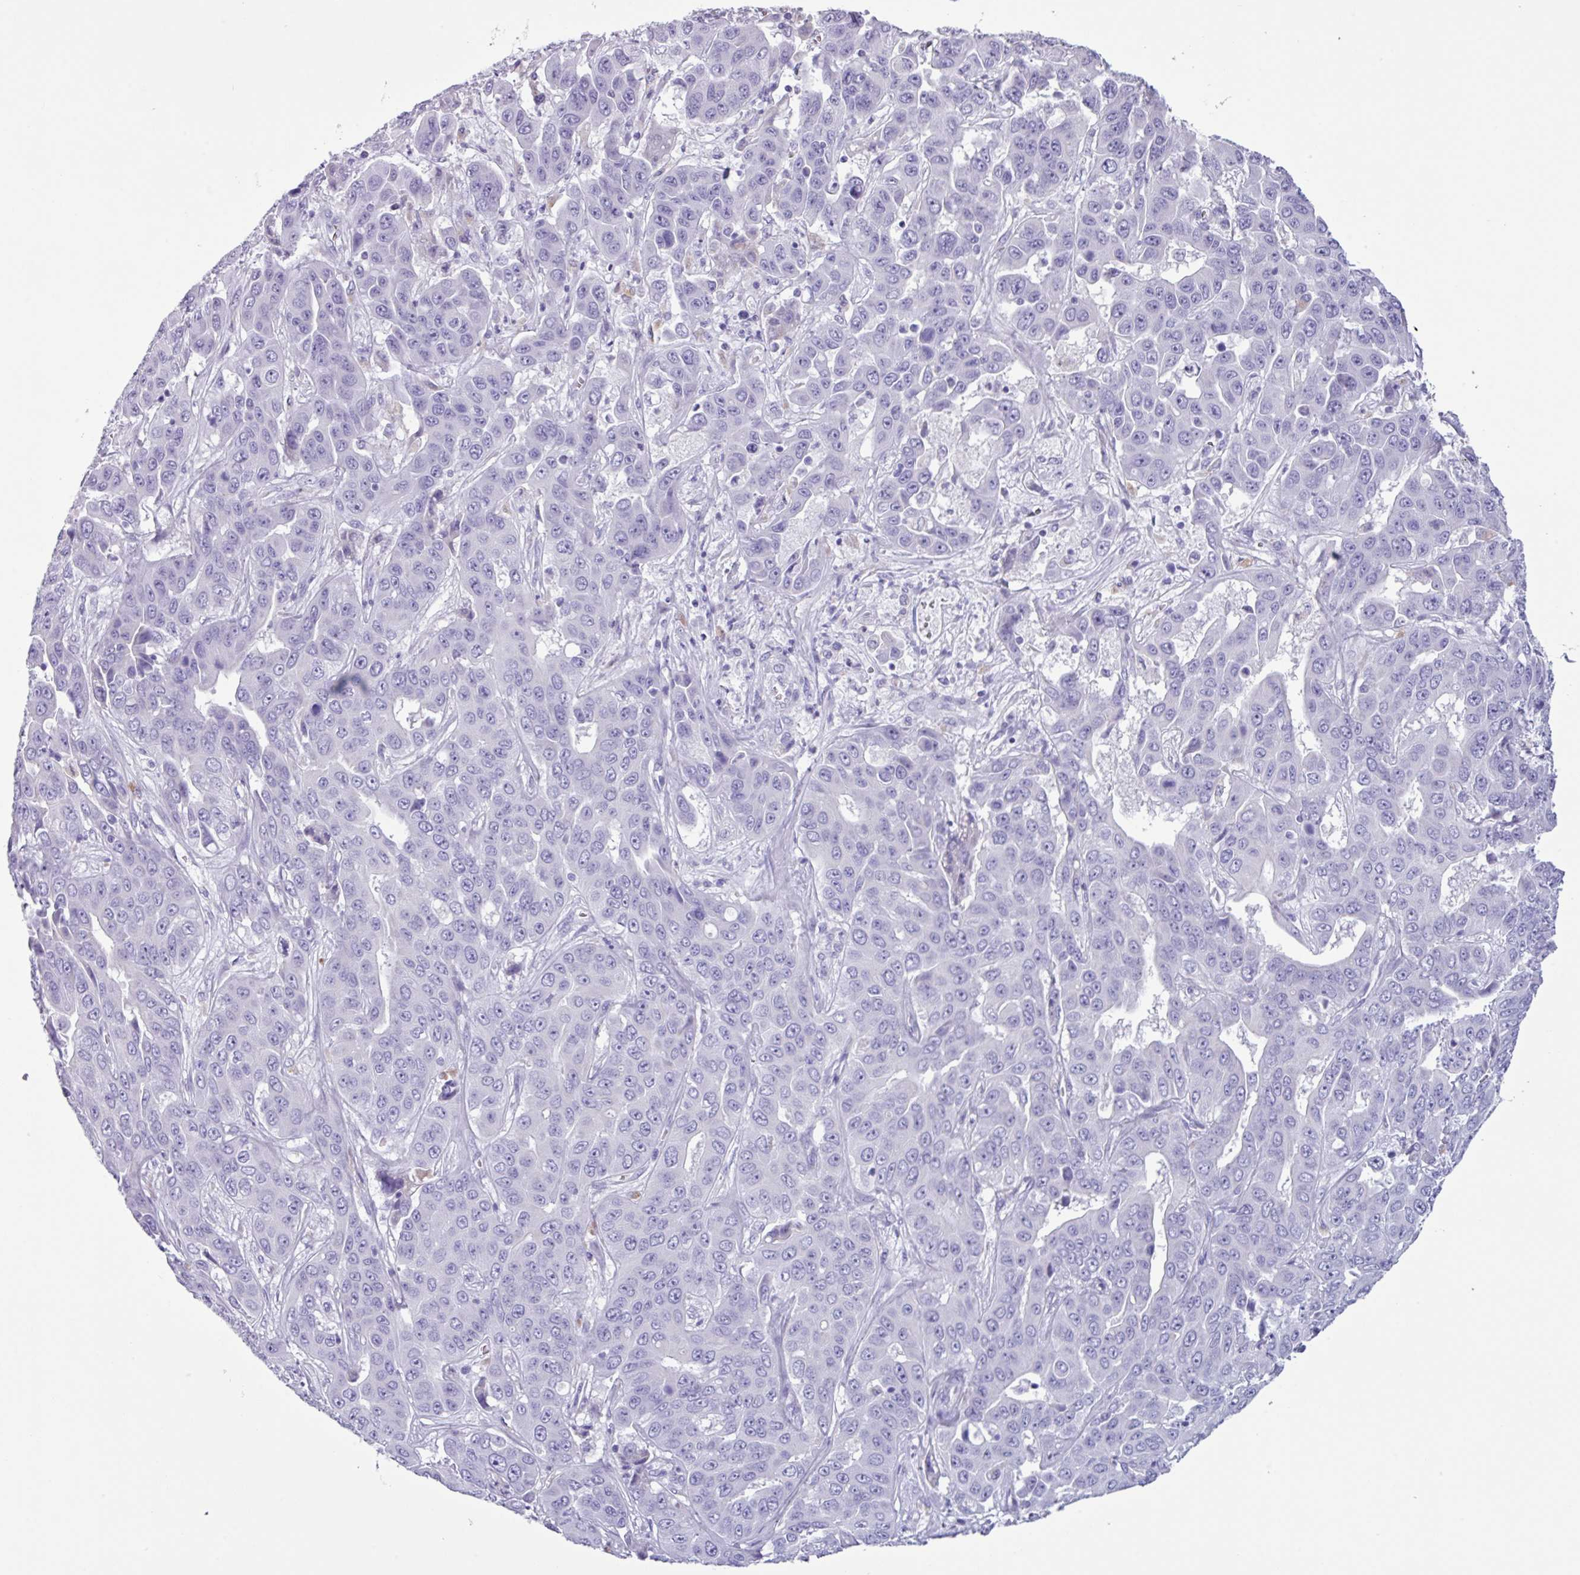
{"staining": {"intensity": "negative", "quantity": "none", "location": "none"}, "tissue": "liver cancer", "cell_type": "Tumor cells", "image_type": "cancer", "snomed": [{"axis": "morphology", "description": "Cholangiocarcinoma"}, {"axis": "topography", "description": "Liver"}], "caption": "Cholangiocarcinoma (liver) stained for a protein using immunohistochemistry demonstrates no expression tumor cells.", "gene": "AGO3", "patient": {"sex": "female", "age": 52}}